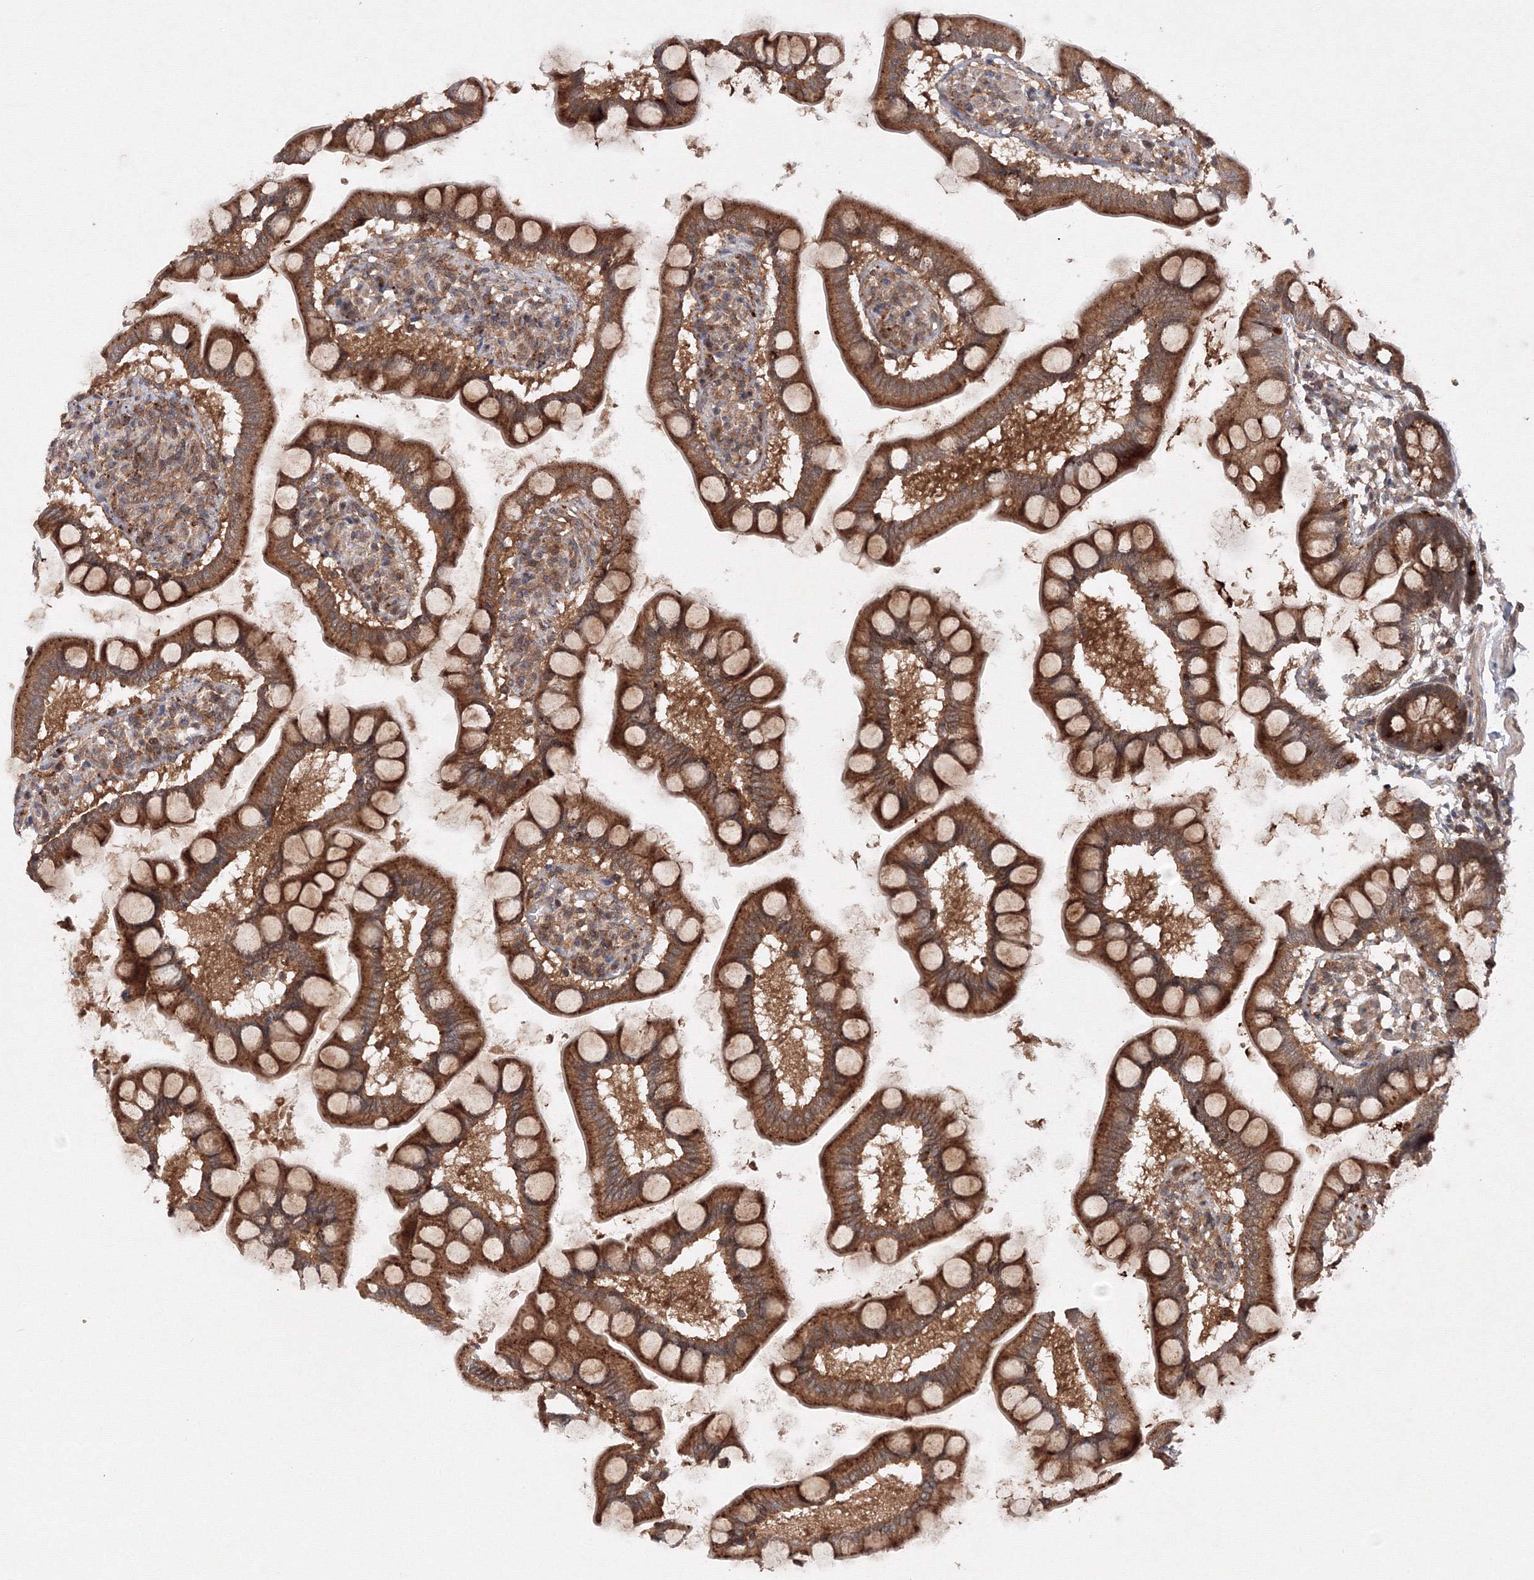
{"staining": {"intensity": "strong", "quantity": ">75%", "location": "cytoplasmic/membranous"}, "tissue": "small intestine", "cell_type": "Glandular cells", "image_type": "normal", "snomed": [{"axis": "morphology", "description": "Normal tissue, NOS"}, {"axis": "topography", "description": "Small intestine"}], "caption": "Protein analysis of normal small intestine shows strong cytoplasmic/membranous positivity in about >75% of glandular cells. The staining is performed using DAB brown chromogen to label protein expression. The nuclei are counter-stained blue using hematoxylin.", "gene": "DCTD", "patient": {"sex": "male", "age": 41}}